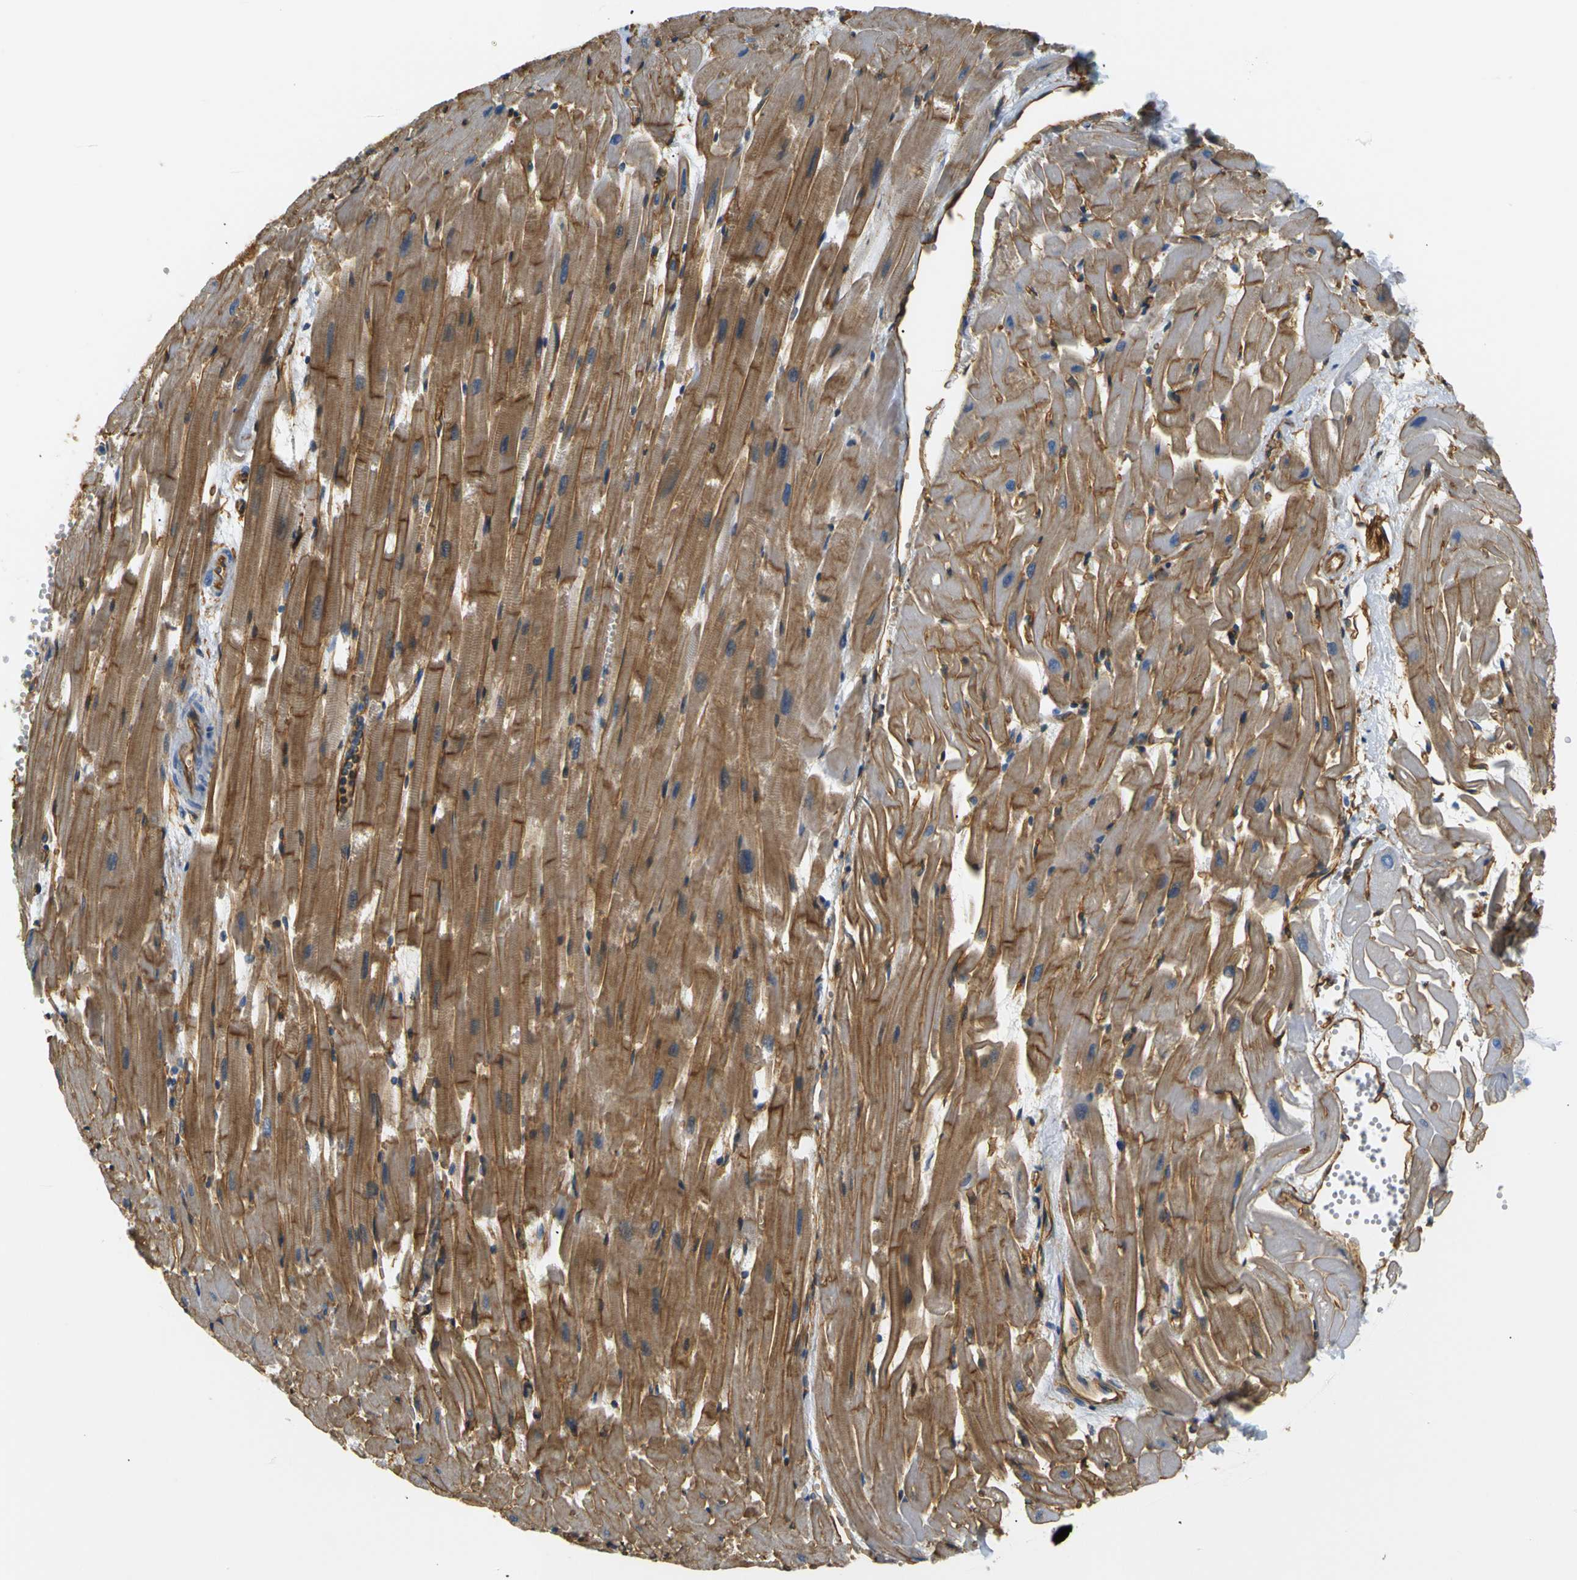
{"staining": {"intensity": "moderate", "quantity": ">75%", "location": "cytoplasmic/membranous"}, "tissue": "heart muscle", "cell_type": "Cardiomyocytes", "image_type": "normal", "snomed": [{"axis": "morphology", "description": "Normal tissue, NOS"}, {"axis": "topography", "description": "Heart"}], "caption": "Benign heart muscle displays moderate cytoplasmic/membranous positivity in about >75% of cardiomyocytes.", "gene": "SPTBN1", "patient": {"sex": "female", "age": 19}}